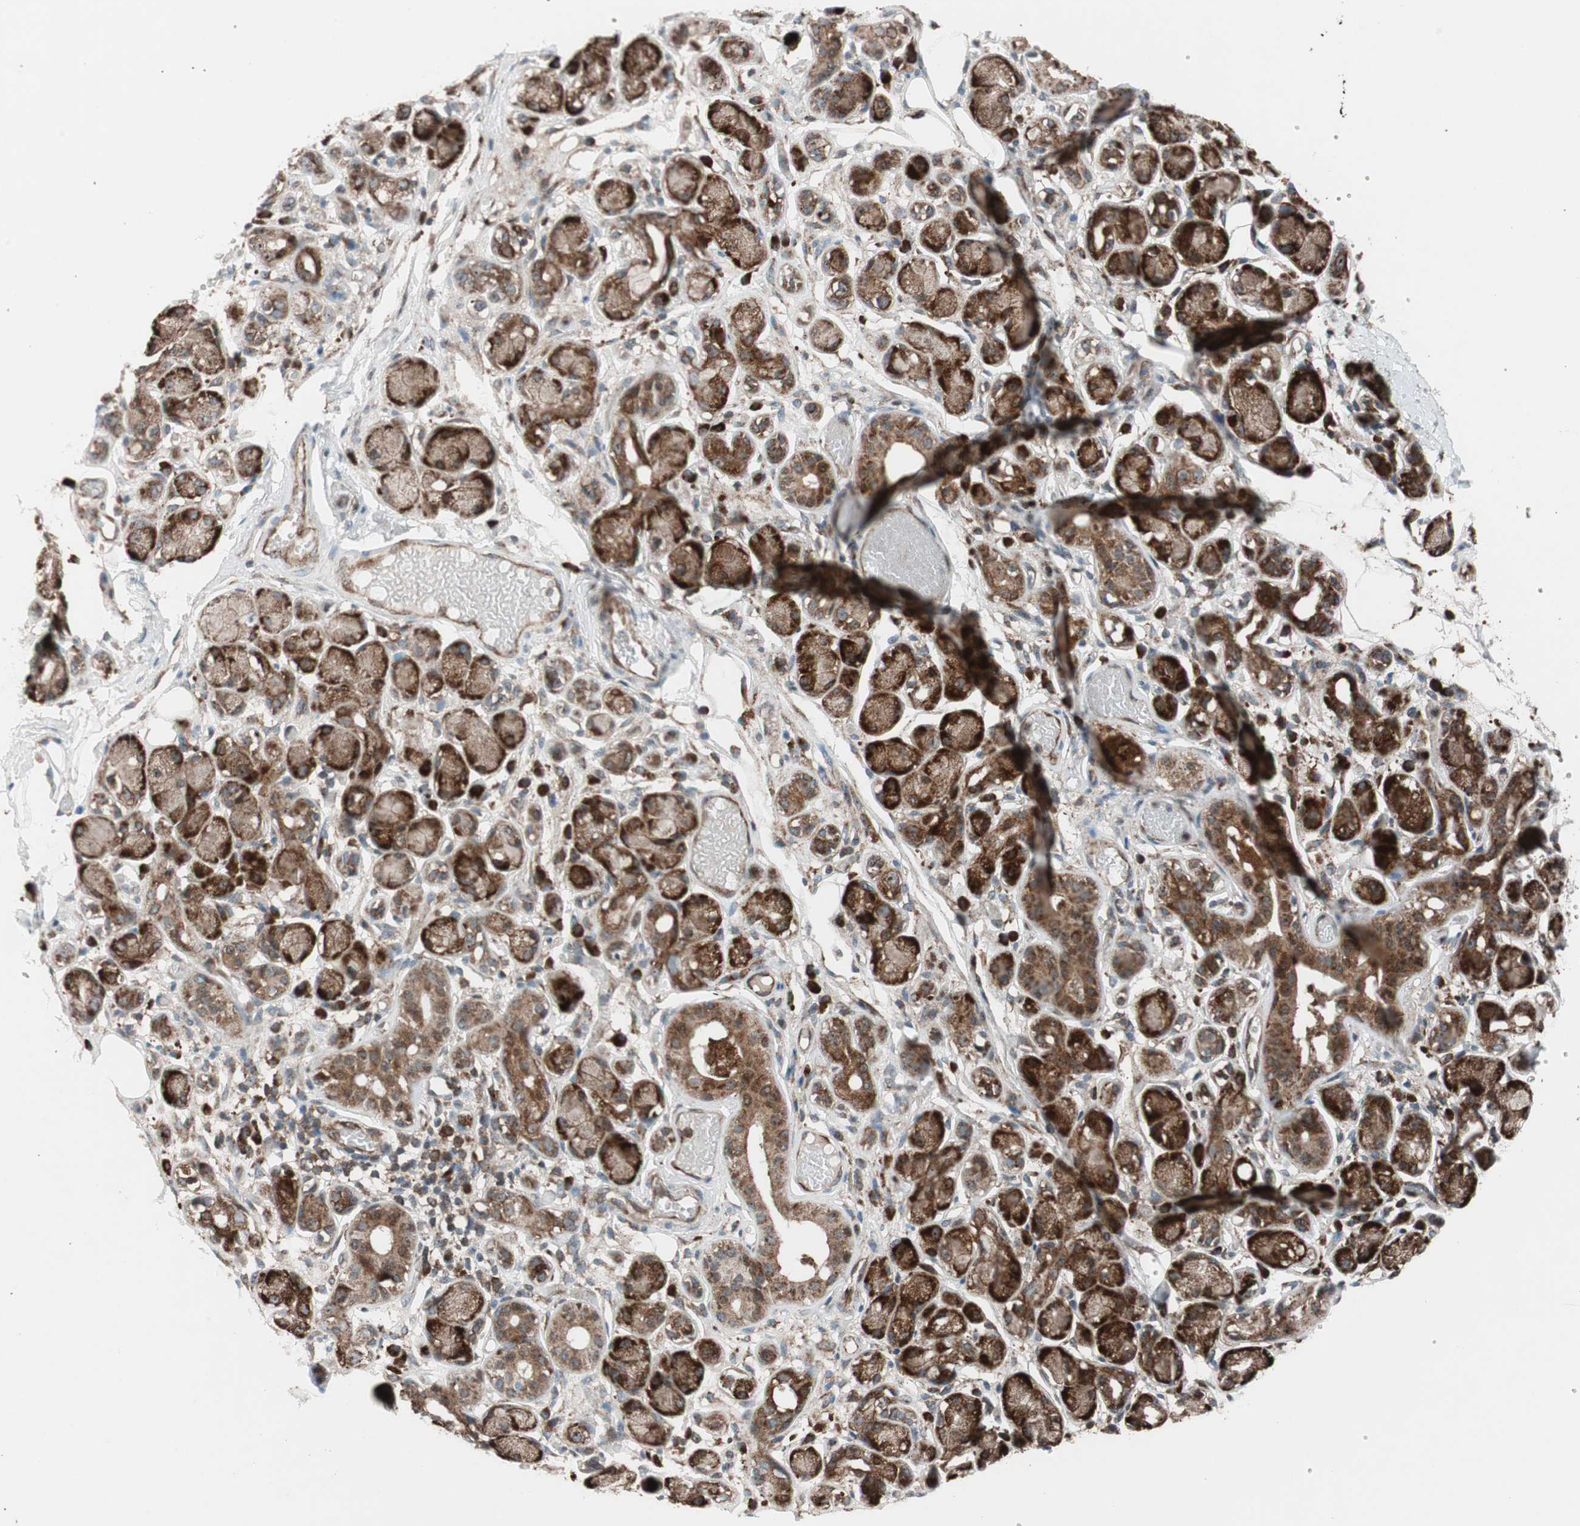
{"staining": {"intensity": "strong", "quantity": ">75%", "location": "cytoplasmic/membranous"}, "tissue": "adipose tissue", "cell_type": "Adipocytes", "image_type": "normal", "snomed": [{"axis": "morphology", "description": "Normal tissue, NOS"}, {"axis": "morphology", "description": "Inflammation, NOS"}, {"axis": "topography", "description": "Vascular tissue"}, {"axis": "topography", "description": "Salivary gland"}], "caption": "Immunohistochemical staining of unremarkable adipose tissue reveals >75% levels of strong cytoplasmic/membranous protein positivity in approximately >75% of adipocytes. Using DAB (brown) and hematoxylin (blue) stains, captured at high magnification using brightfield microscopy.", "gene": "CCL14", "patient": {"sex": "female", "age": 75}}